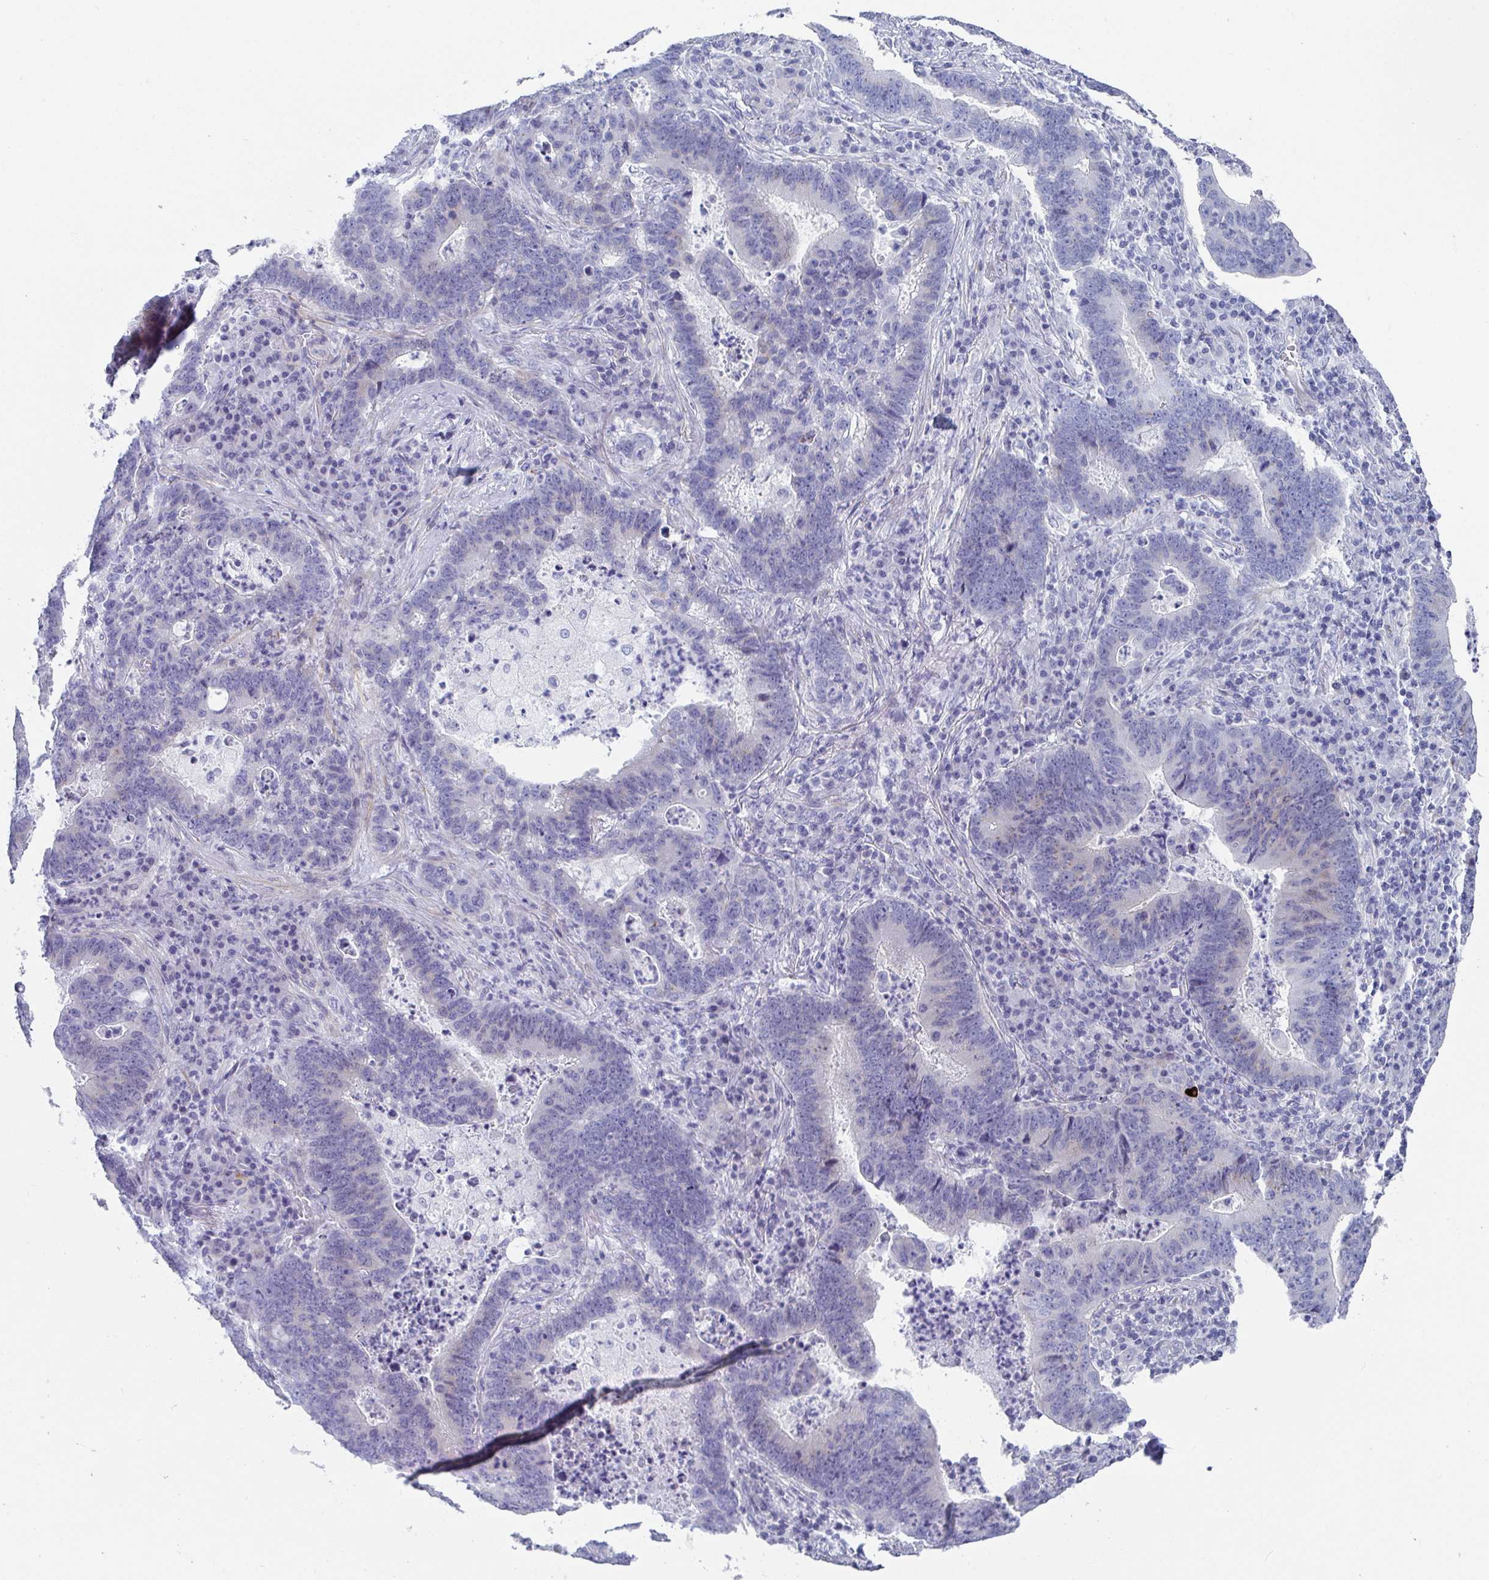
{"staining": {"intensity": "negative", "quantity": "none", "location": "none"}, "tissue": "lung cancer", "cell_type": "Tumor cells", "image_type": "cancer", "snomed": [{"axis": "morphology", "description": "Aneuploidy"}, {"axis": "morphology", "description": "Adenocarcinoma, NOS"}, {"axis": "morphology", "description": "Adenocarcinoma primary or metastatic"}, {"axis": "topography", "description": "Lung"}], "caption": "High magnification brightfield microscopy of lung adenocarcinoma stained with DAB (brown) and counterstained with hematoxylin (blue): tumor cells show no significant expression.", "gene": "ZFP82", "patient": {"sex": "female", "age": 75}}